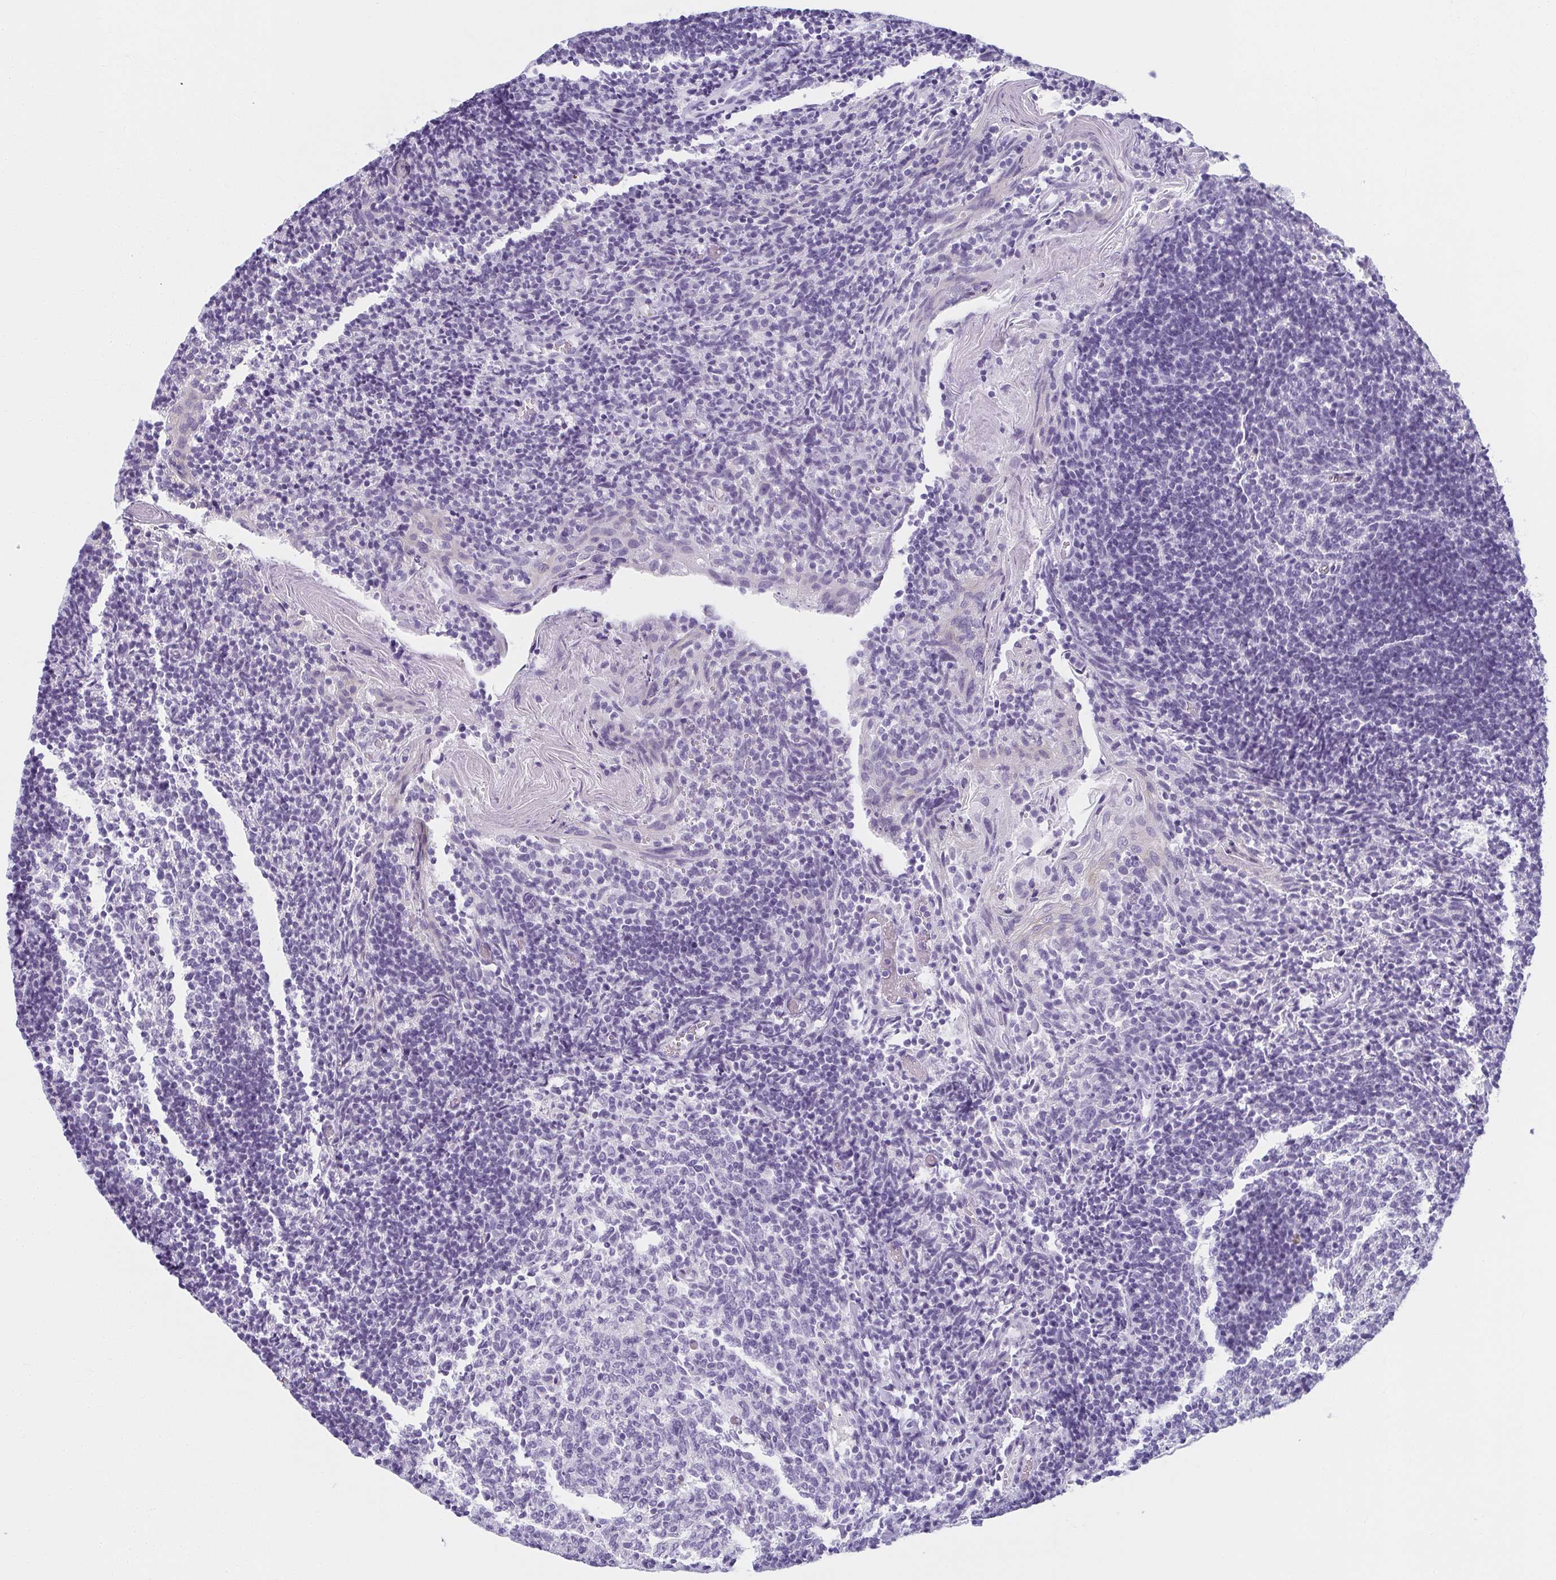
{"staining": {"intensity": "negative", "quantity": "none", "location": "none"}, "tissue": "tonsil", "cell_type": "Germinal center cells", "image_type": "normal", "snomed": [{"axis": "morphology", "description": "Normal tissue, NOS"}, {"axis": "topography", "description": "Tonsil"}], "caption": "Protein analysis of unremarkable tonsil reveals no significant expression in germinal center cells. (DAB (3,3'-diaminobenzidine) IHC, high magnification).", "gene": "MOBP", "patient": {"sex": "female", "age": 10}}